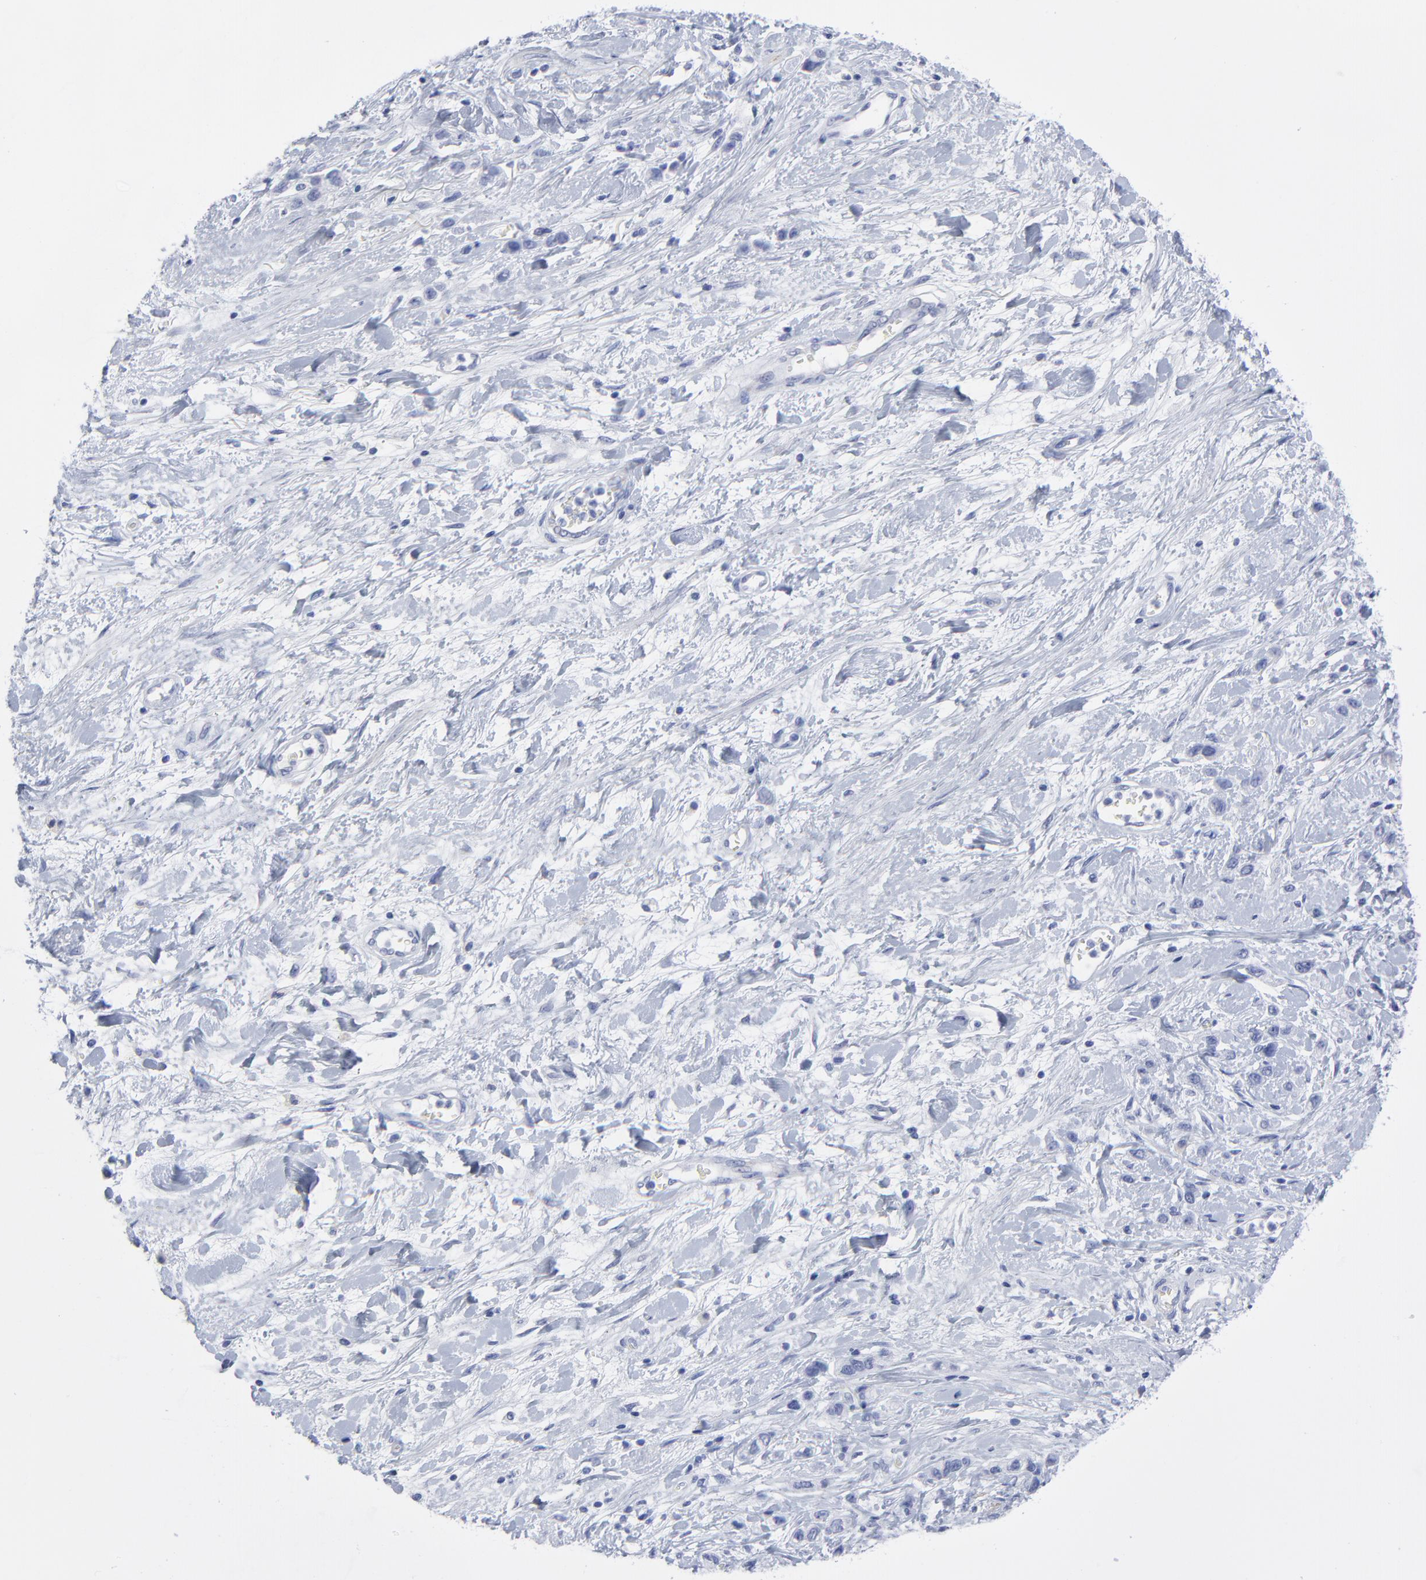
{"staining": {"intensity": "negative", "quantity": "none", "location": "none"}, "tissue": "stomach cancer", "cell_type": "Tumor cells", "image_type": "cancer", "snomed": [{"axis": "morphology", "description": "Normal tissue, NOS"}, {"axis": "morphology", "description": "Adenocarcinoma, NOS"}, {"axis": "morphology", "description": "Adenocarcinoma, High grade"}, {"axis": "topography", "description": "Stomach, upper"}, {"axis": "topography", "description": "Stomach"}], "caption": "The image exhibits no staining of tumor cells in stomach cancer.", "gene": "CNTN3", "patient": {"sex": "female", "age": 65}}